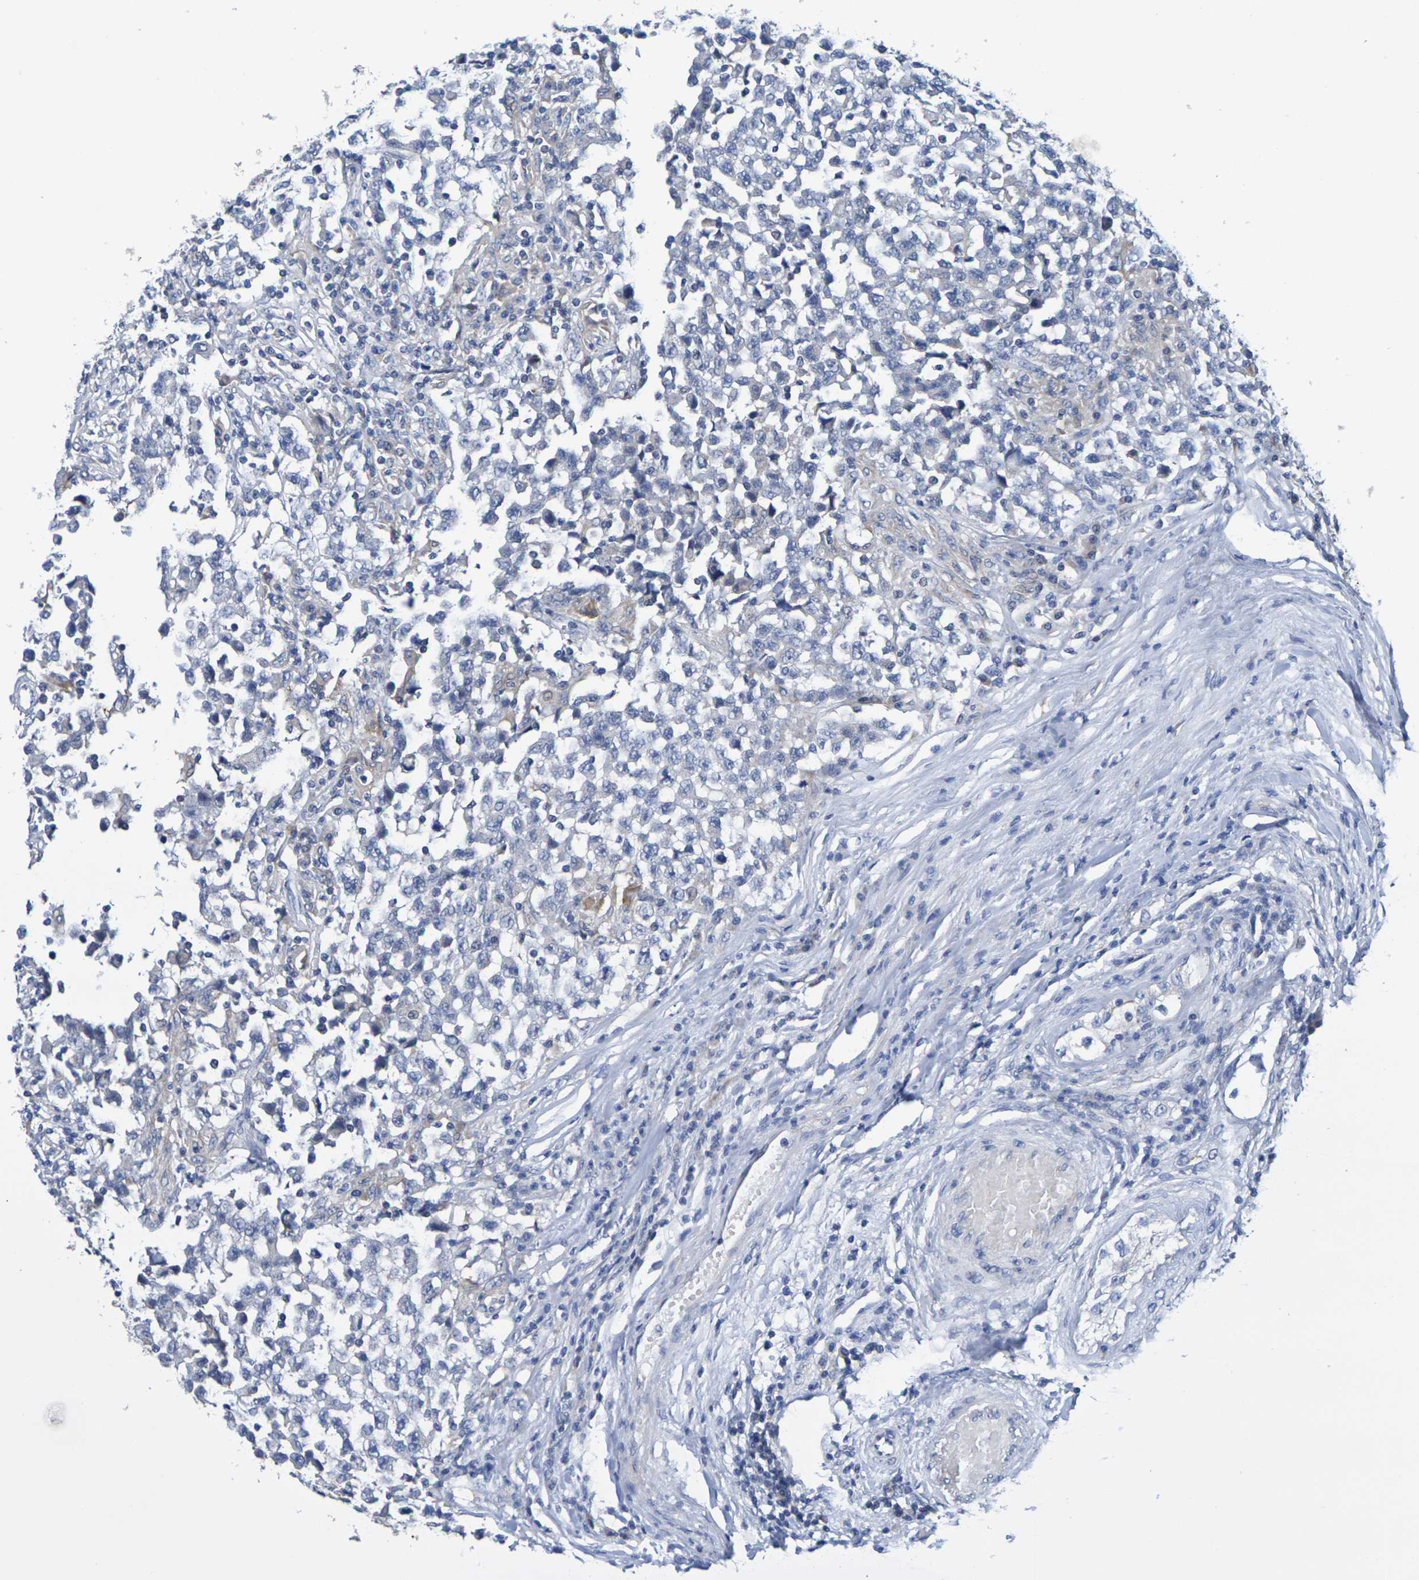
{"staining": {"intensity": "negative", "quantity": "none", "location": "none"}, "tissue": "testis cancer", "cell_type": "Tumor cells", "image_type": "cancer", "snomed": [{"axis": "morphology", "description": "Carcinoma, Embryonal, NOS"}, {"axis": "topography", "description": "Testis"}], "caption": "DAB (3,3'-diaminobenzidine) immunohistochemical staining of human testis embryonal carcinoma reveals no significant positivity in tumor cells.", "gene": "SDC4", "patient": {"sex": "male", "age": 21}}